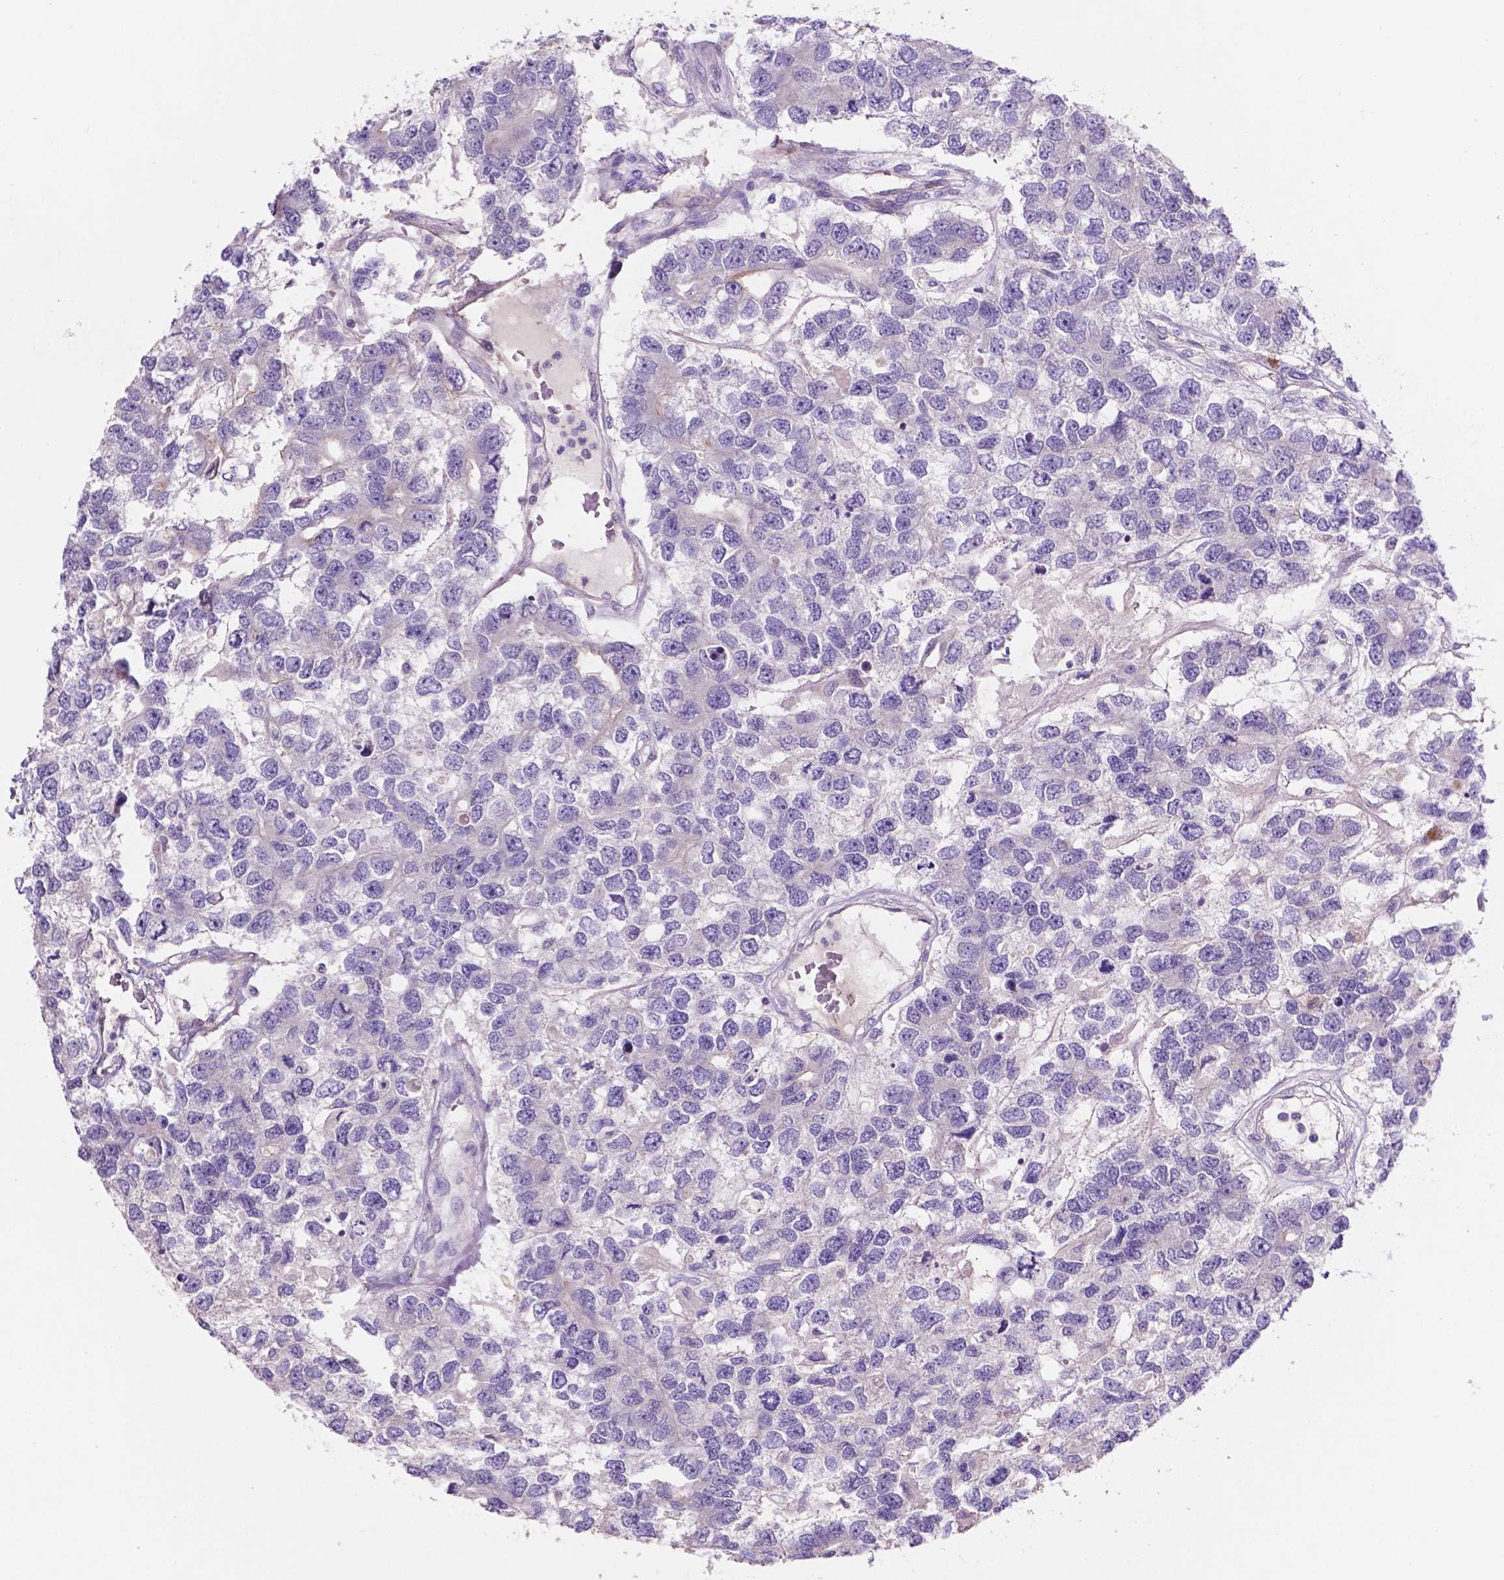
{"staining": {"intensity": "negative", "quantity": "none", "location": "none"}, "tissue": "testis cancer", "cell_type": "Tumor cells", "image_type": "cancer", "snomed": [{"axis": "morphology", "description": "Seminoma, NOS"}, {"axis": "topography", "description": "Testis"}], "caption": "The photomicrograph reveals no staining of tumor cells in seminoma (testis).", "gene": "ARL5C", "patient": {"sex": "male", "age": 52}}